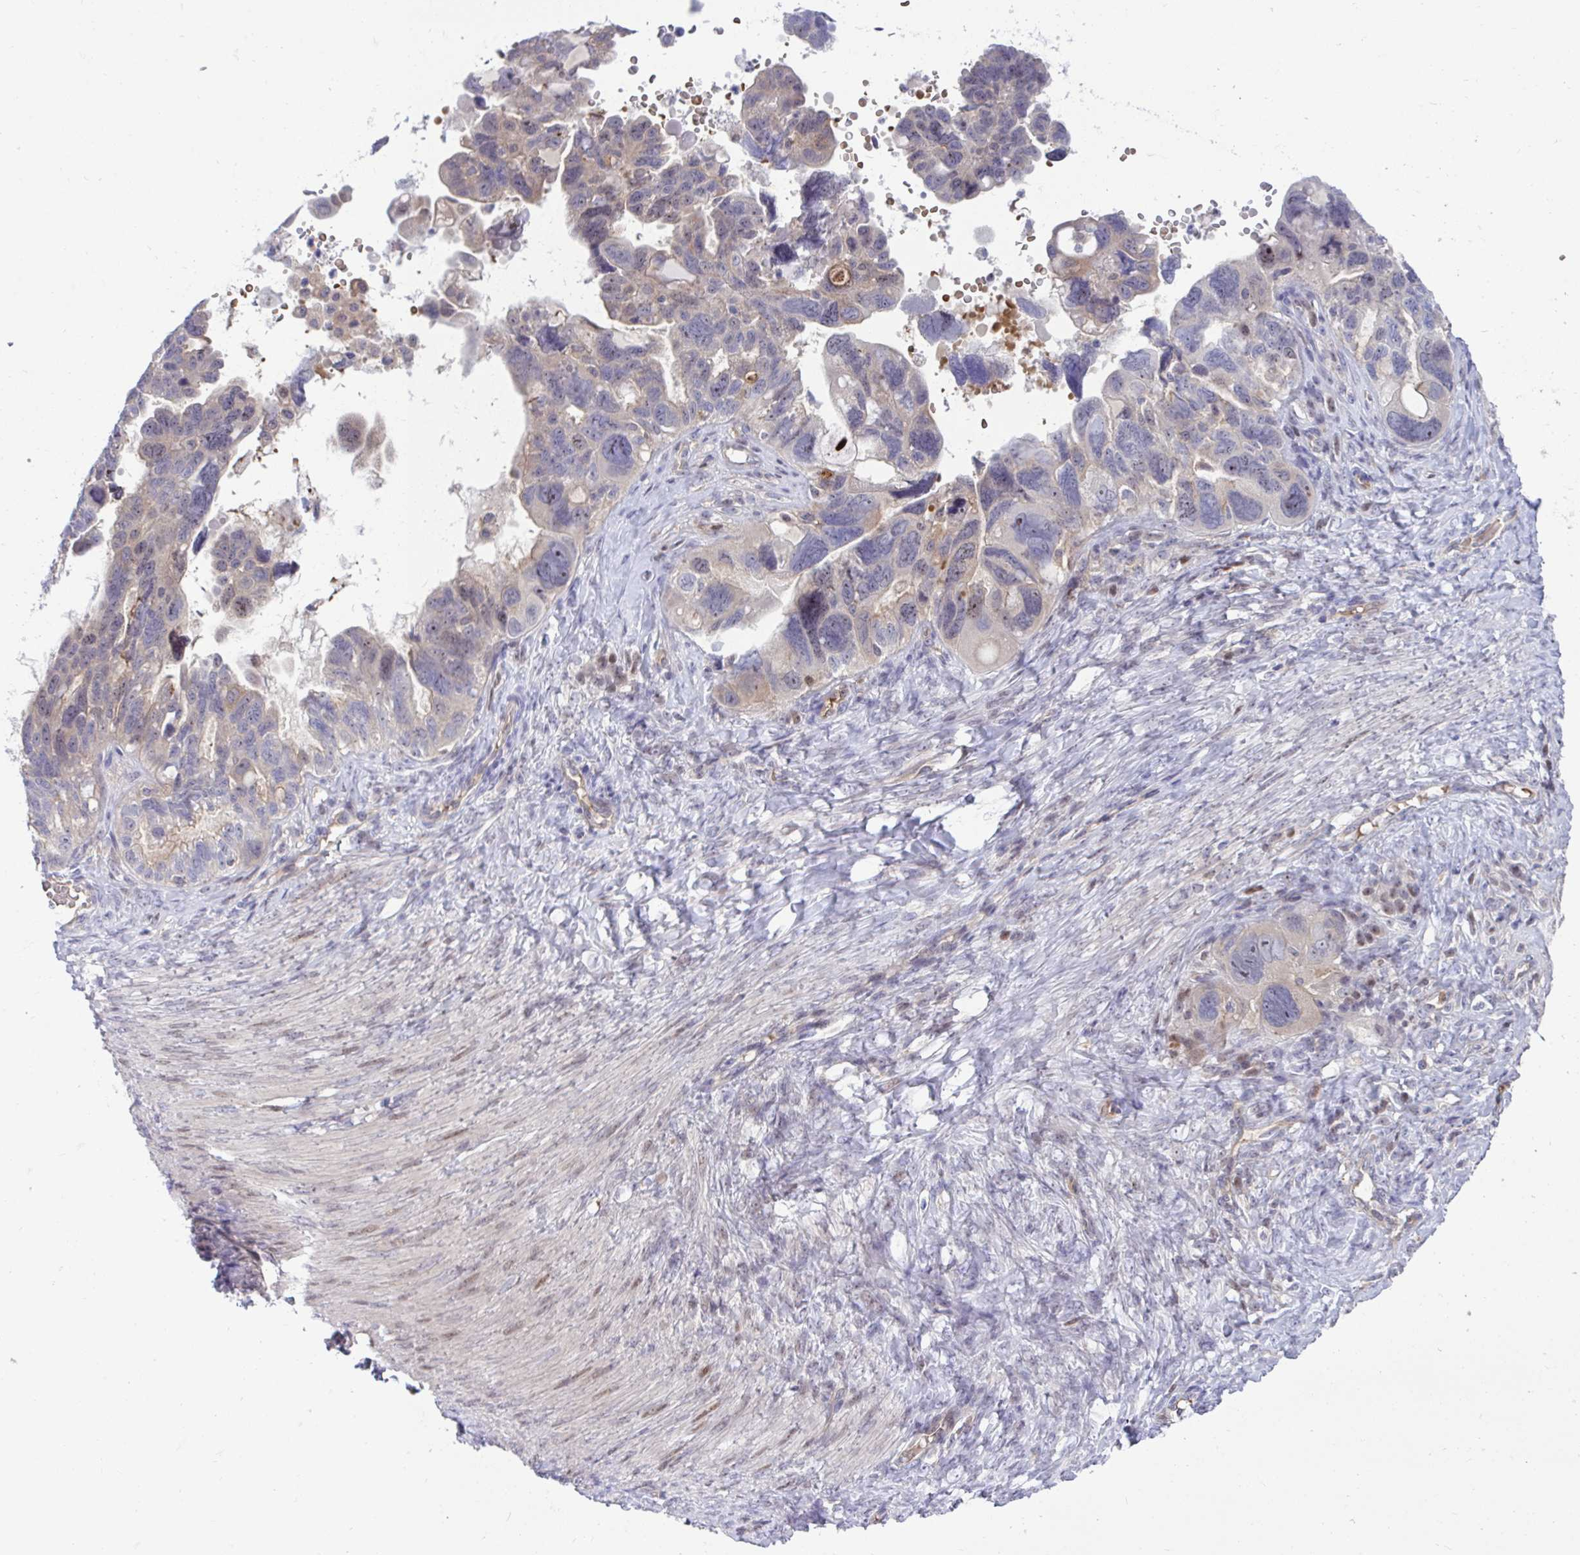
{"staining": {"intensity": "weak", "quantity": "<25%", "location": "cytoplasmic/membranous,nuclear"}, "tissue": "ovarian cancer", "cell_type": "Tumor cells", "image_type": "cancer", "snomed": [{"axis": "morphology", "description": "Cystadenocarcinoma, serous, NOS"}, {"axis": "topography", "description": "Ovary"}], "caption": "Immunohistochemistry (IHC) photomicrograph of neoplastic tissue: ovarian cancer stained with DAB (3,3'-diaminobenzidine) reveals no significant protein staining in tumor cells. (DAB IHC visualized using brightfield microscopy, high magnification).", "gene": "CENPQ", "patient": {"sex": "female", "age": 60}}